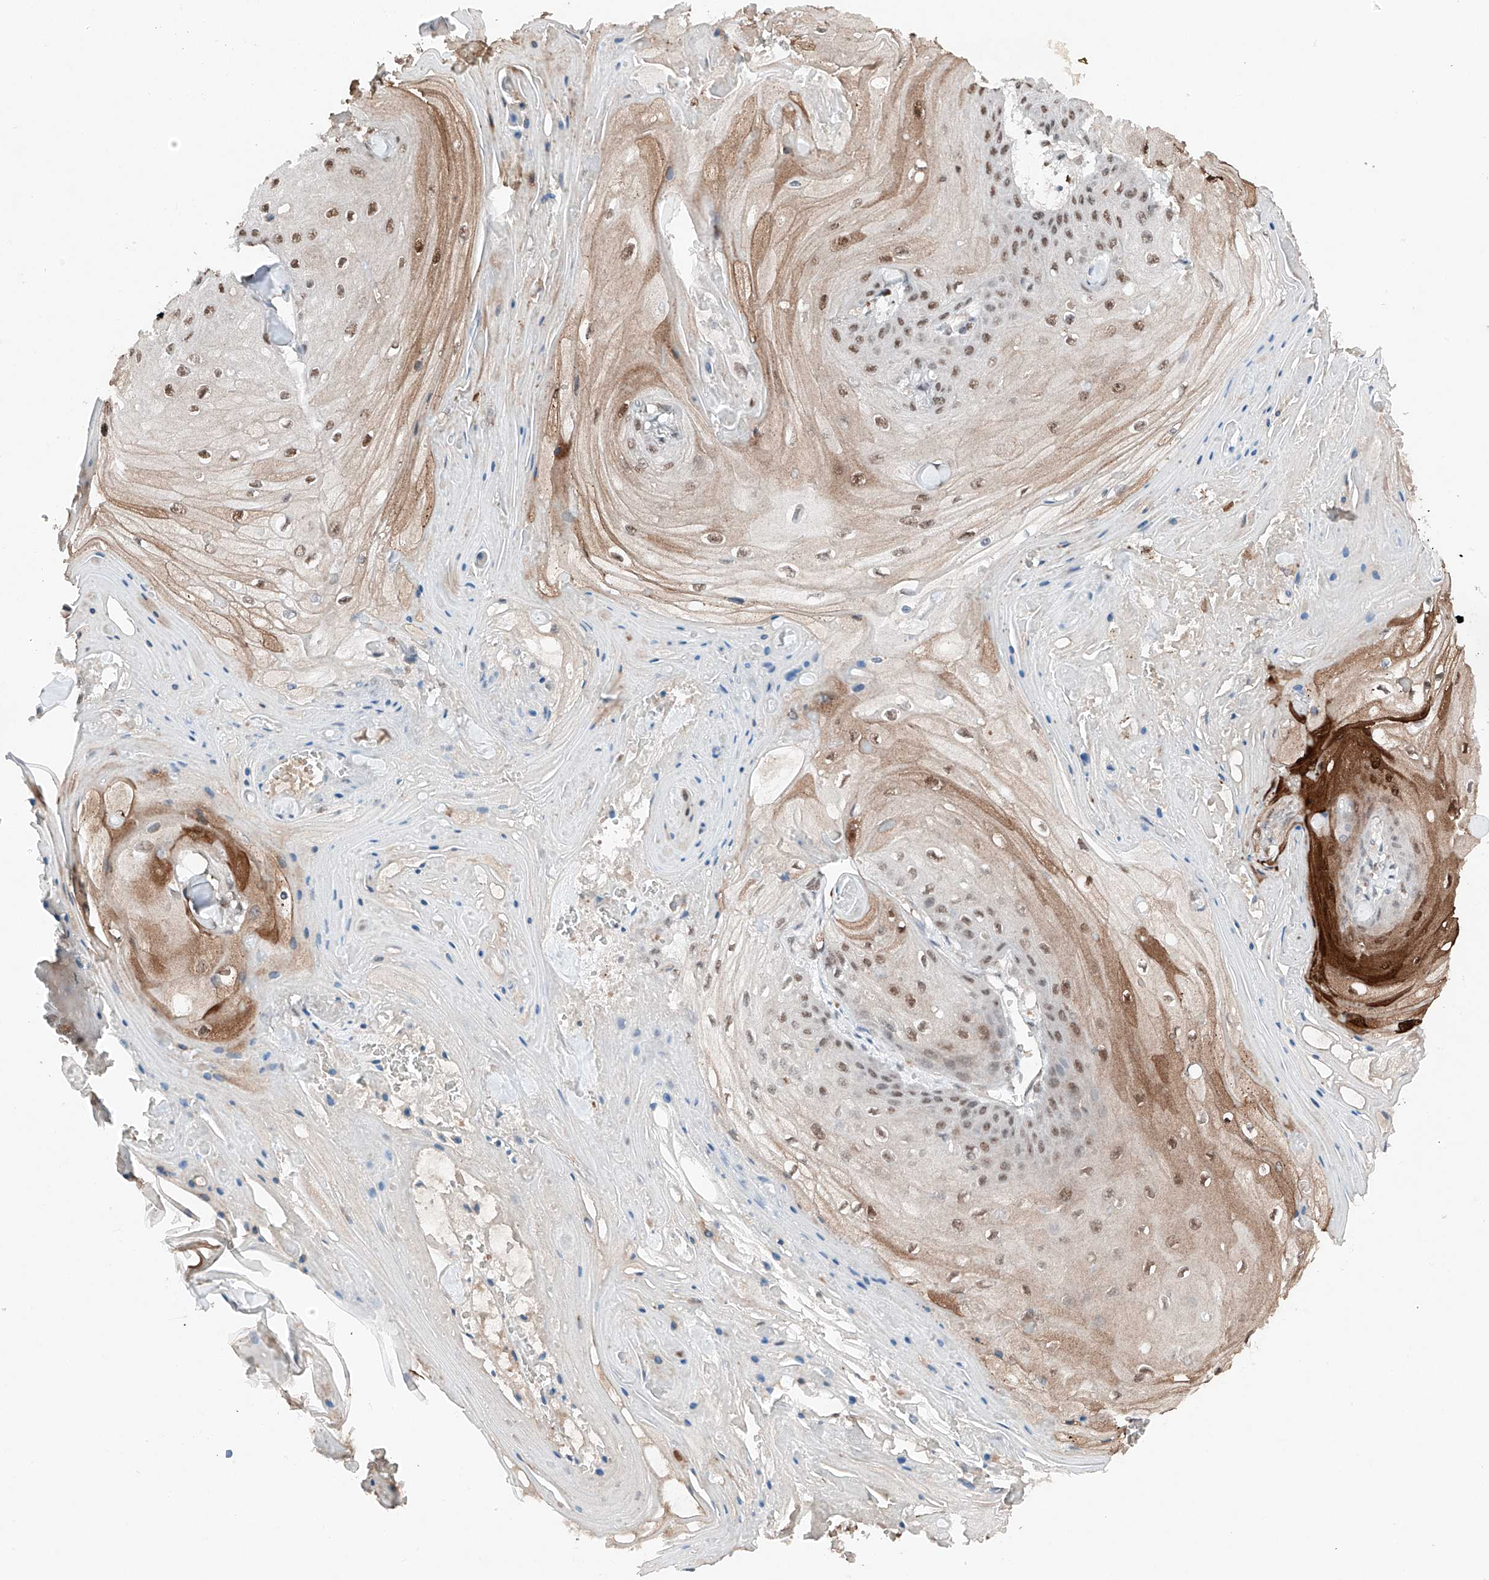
{"staining": {"intensity": "moderate", "quantity": "25%-75%", "location": "nuclear"}, "tissue": "skin cancer", "cell_type": "Tumor cells", "image_type": "cancer", "snomed": [{"axis": "morphology", "description": "Squamous cell carcinoma, NOS"}, {"axis": "topography", "description": "Skin"}], "caption": "Immunohistochemistry of squamous cell carcinoma (skin) shows medium levels of moderate nuclear expression in about 25%-75% of tumor cells. (Brightfield microscopy of DAB IHC at high magnification).", "gene": "TBX4", "patient": {"sex": "male", "age": 74}}